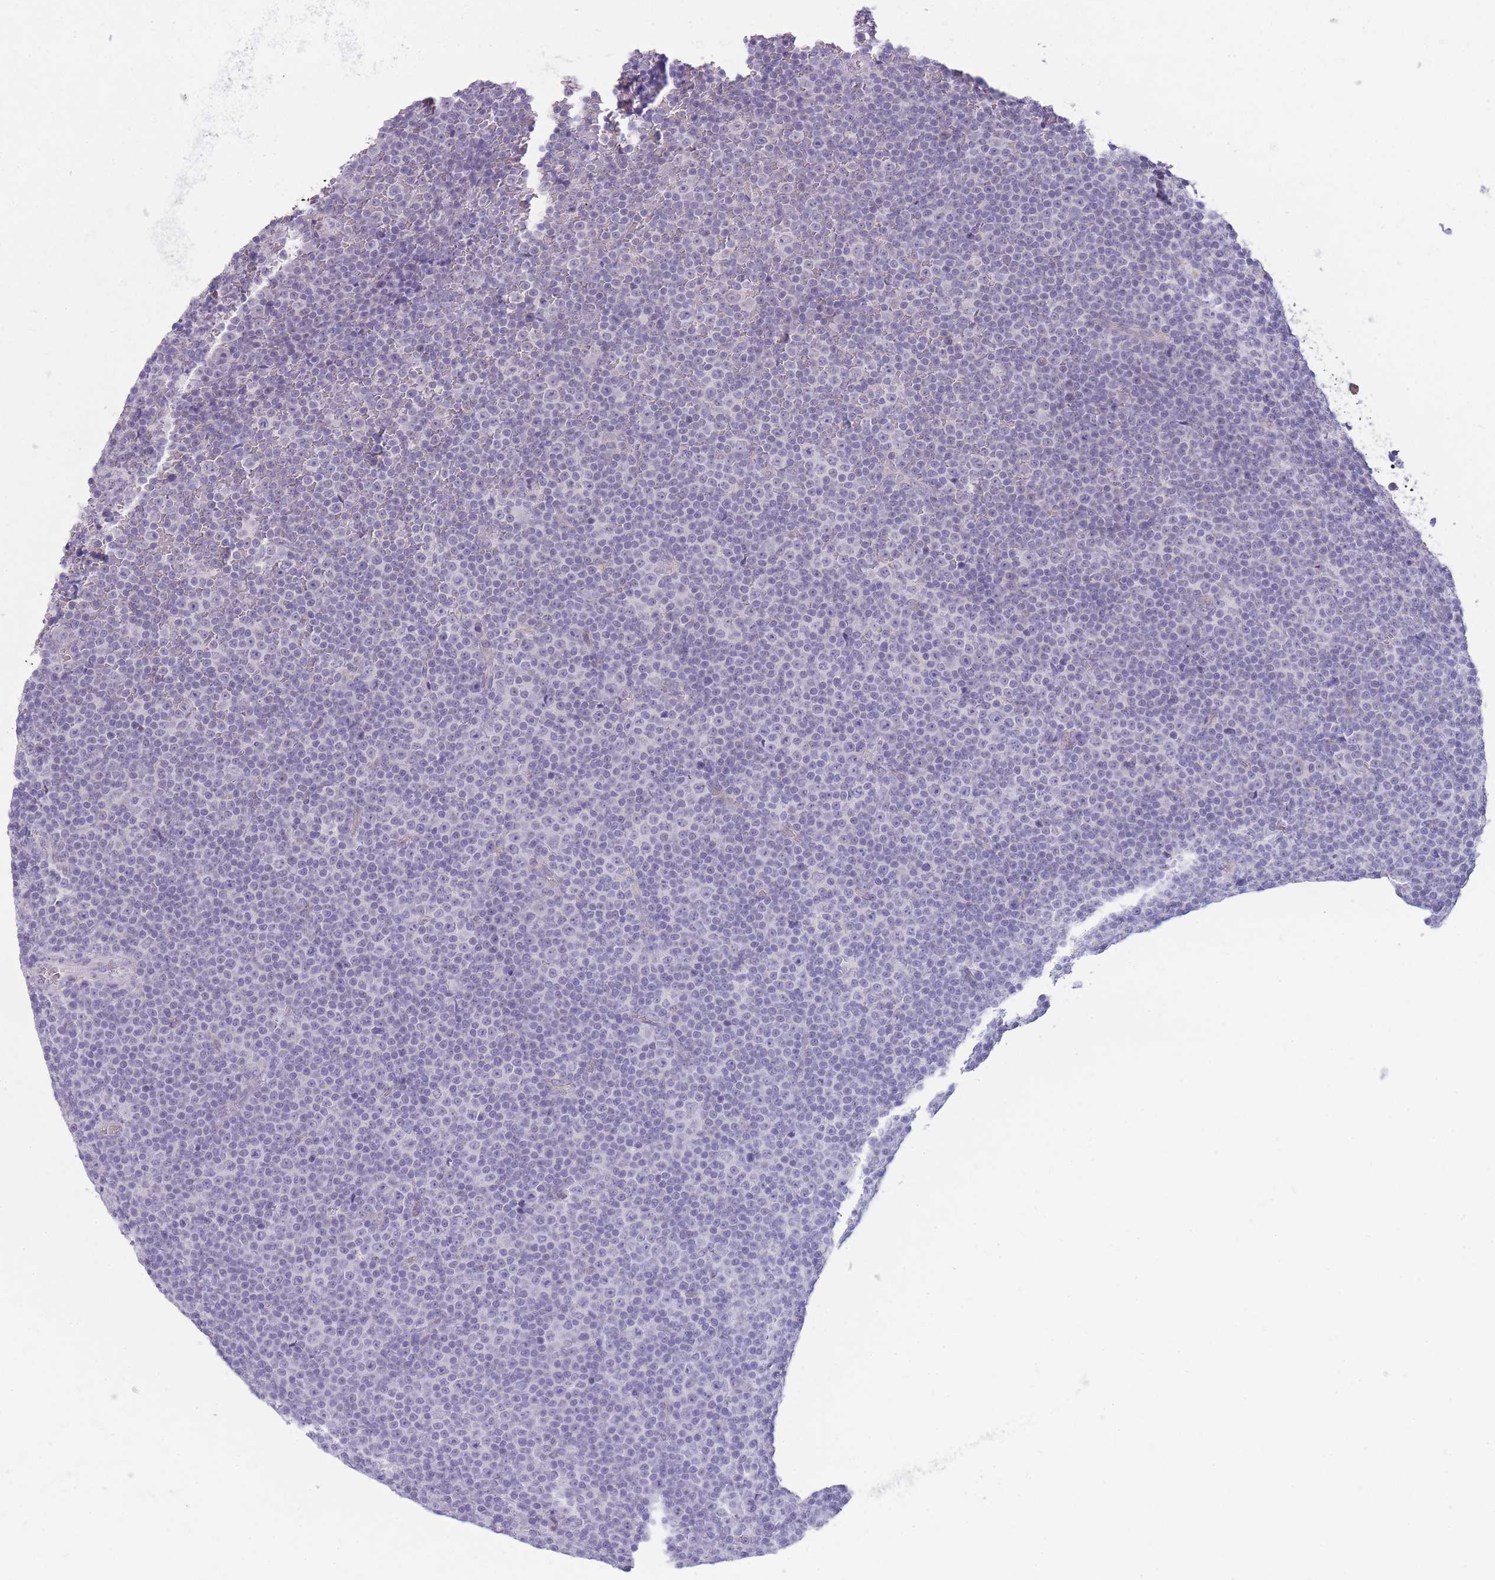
{"staining": {"intensity": "negative", "quantity": "none", "location": "none"}, "tissue": "lymphoma", "cell_type": "Tumor cells", "image_type": "cancer", "snomed": [{"axis": "morphology", "description": "Malignant lymphoma, non-Hodgkin's type, Low grade"}, {"axis": "topography", "description": "Lymph node"}], "caption": "DAB immunohistochemical staining of malignant lymphoma, non-Hodgkin's type (low-grade) exhibits no significant expression in tumor cells. Brightfield microscopy of immunohistochemistry stained with DAB (brown) and hematoxylin (blue), captured at high magnification.", "gene": "DCANP1", "patient": {"sex": "female", "age": 67}}